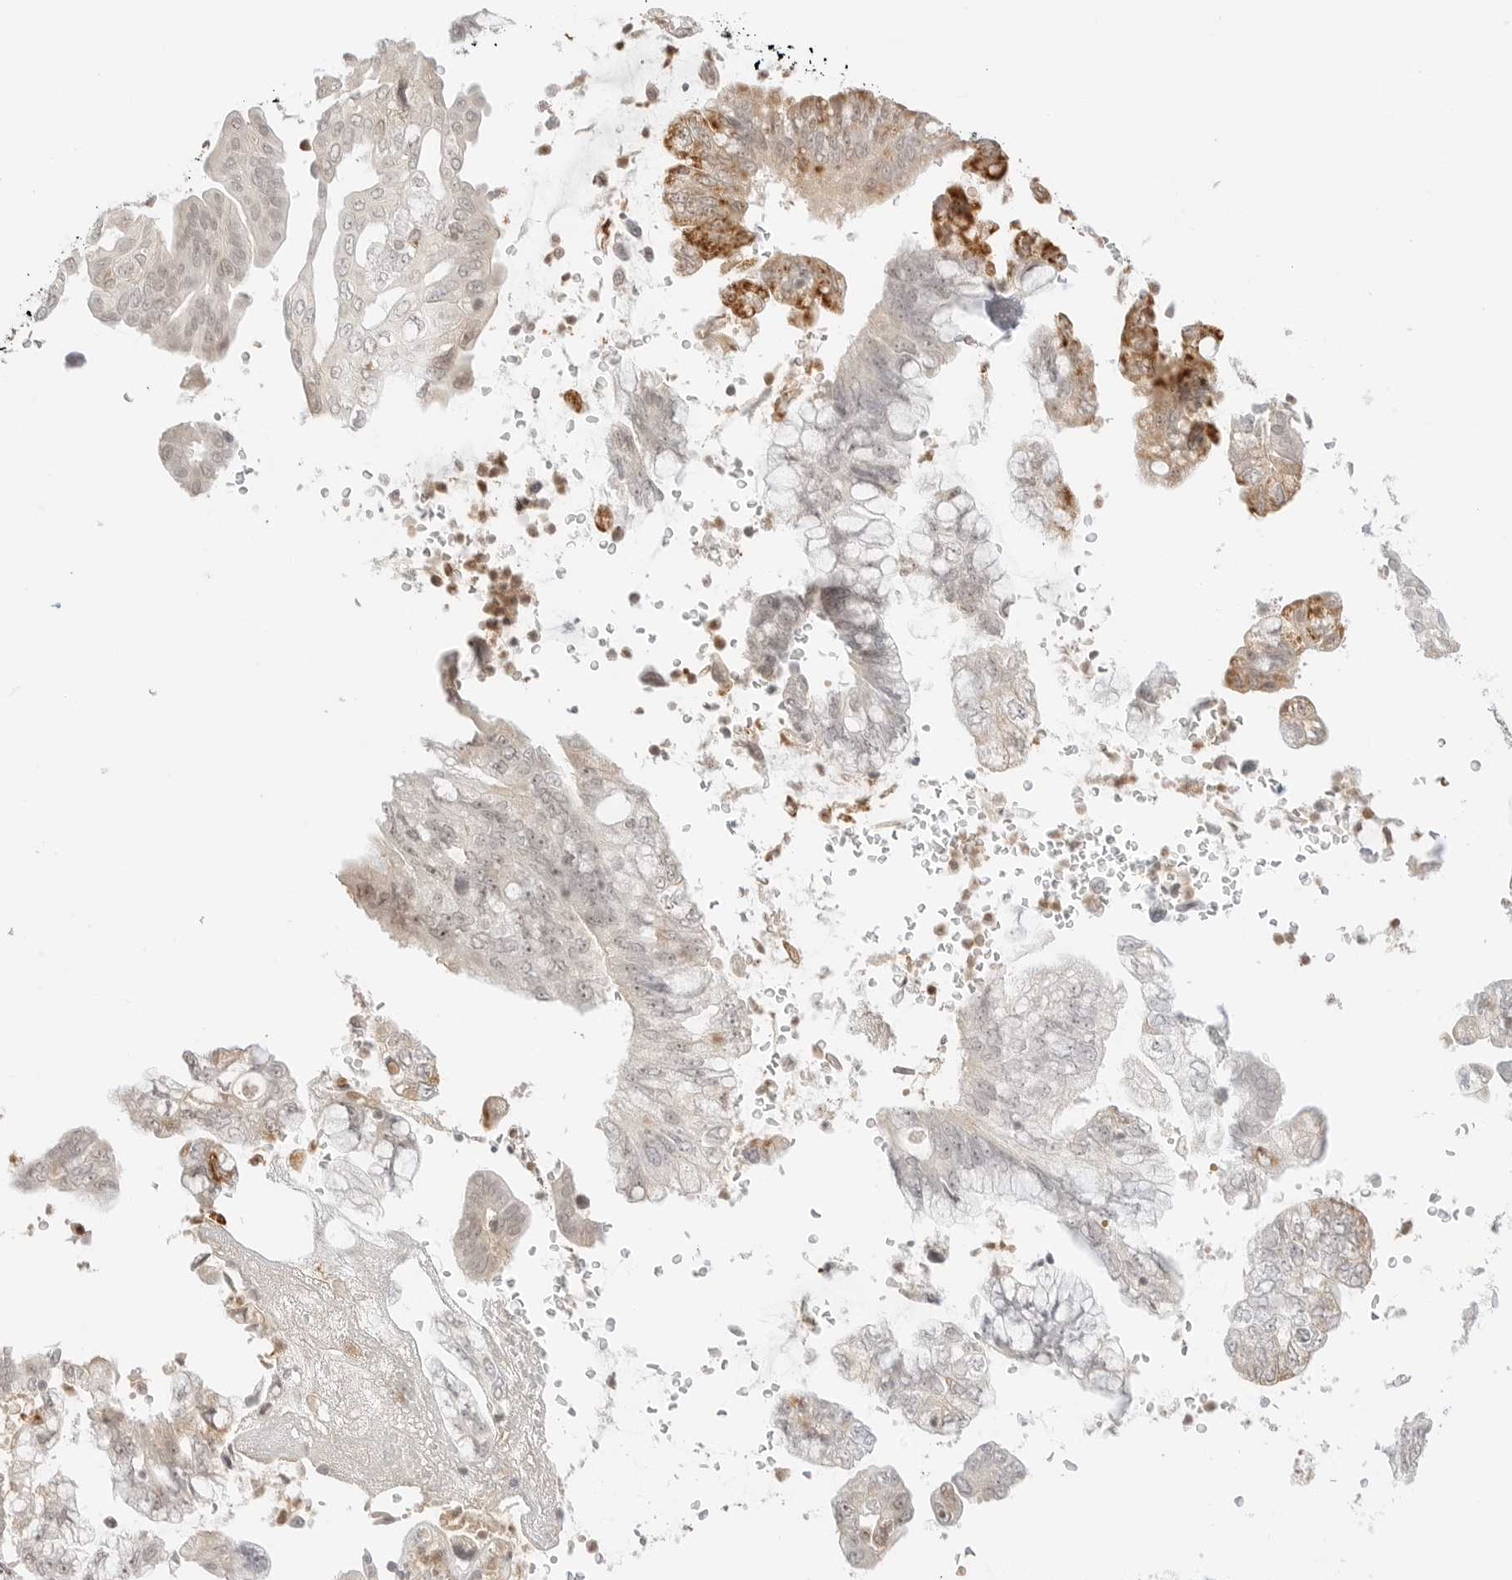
{"staining": {"intensity": "moderate", "quantity": "<25%", "location": "cytoplasmic/membranous"}, "tissue": "pancreatic cancer", "cell_type": "Tumor cells", "image_type": "cancer", "snomed": [{"axis": "morphology", "description": "Adenocarcinoma, NOS"}, {"axis": "topography", "description": "Pancreas"}], "caption": "The histopathology image displays immunohistochemical staining of pancreatic cancer (adenocarcinoma). There is moderate cytoplasmic/membranous expression is appreciated in about <25% of tumor cells.", "gene": "RPS6KL1", "patient": {"sex": "female", "age": 73}}